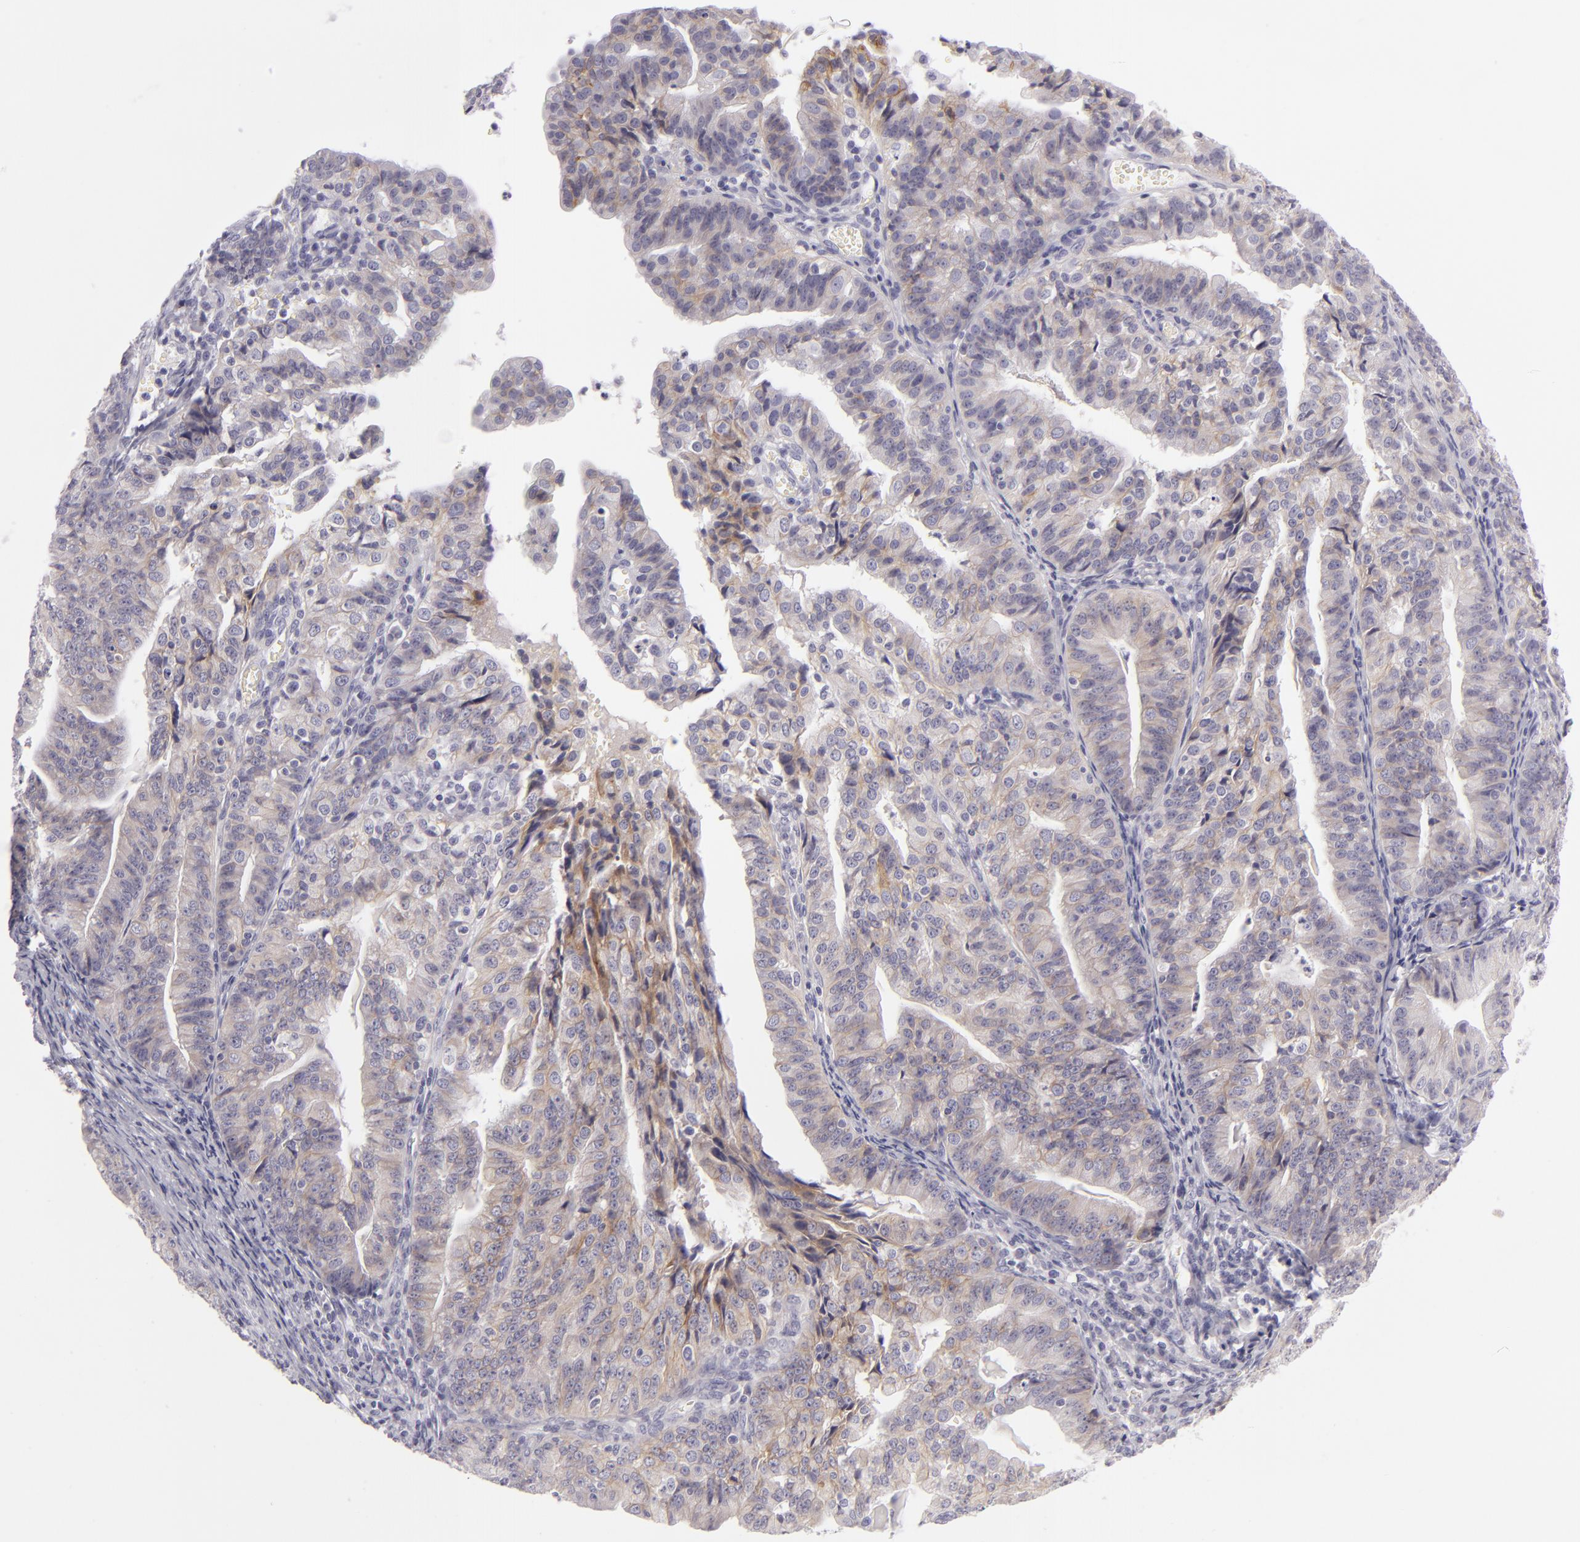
{"staining": {"intensity": "weak", "quantity": "25%-75%", "location": "cytoplasmic/membranous"}, "tissue": "endometrial cancer", "cell_type": "Tumor cells", "image_type": "cancer", "snomed": [{"axis": "morphology", "description": "Adenocarcinoma, NOS"}, {"axis": "topography", "description": "Endometrium"}], "caption": "An image of adenocarcinoma (endometrial) stained for a protein reveals weak cytoplasmic/membranous brown staining in tumor cells.", "gene": "DLG4", "patient": {"sex": "female", "age": 56}}